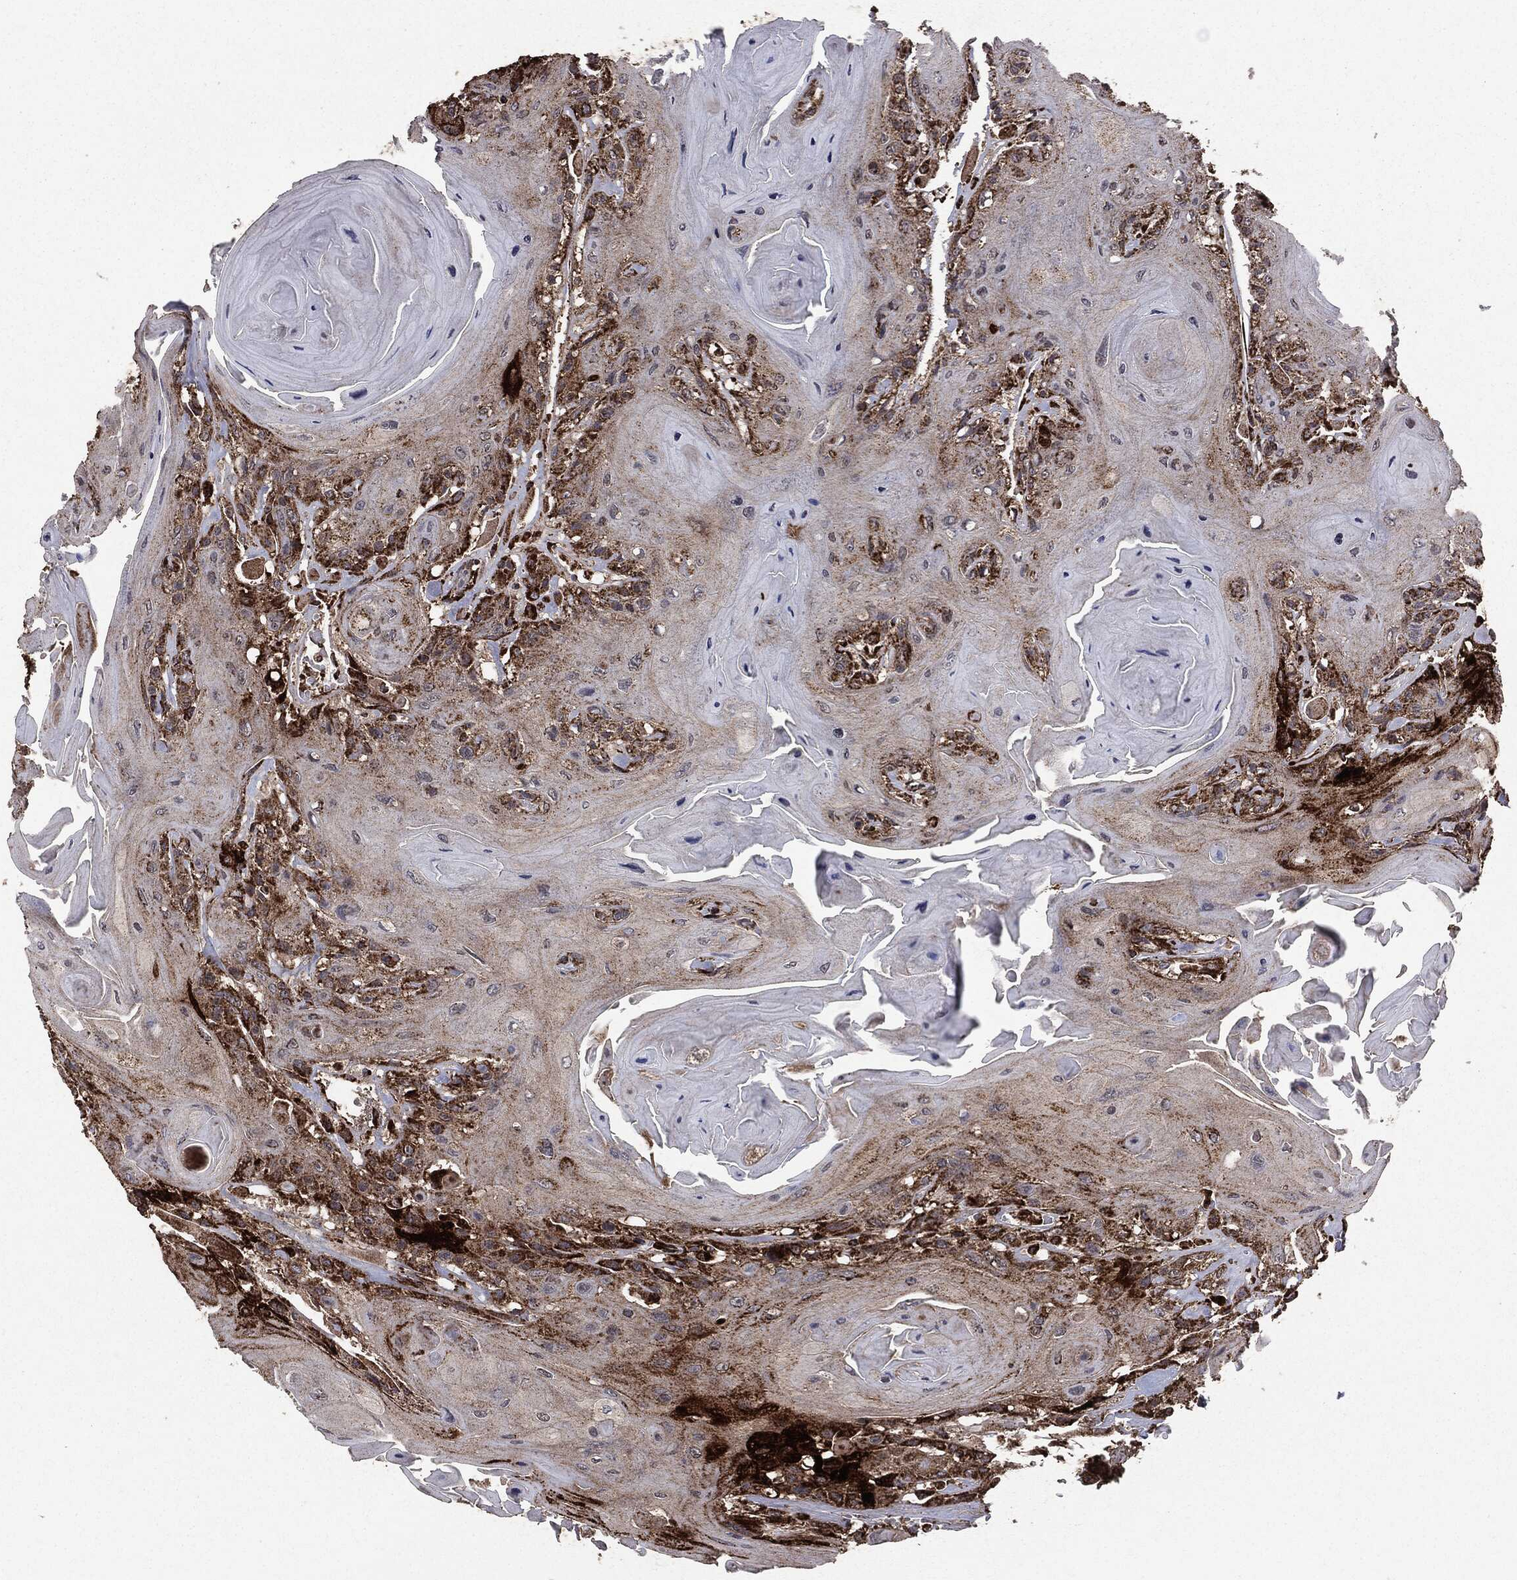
{"staining": {"intensity": "strong", "quantity": "25%-75%", "location": "cytoplasmic/membranous"}, "tissue": "head and neck cancer", "cell_type": "Tumor cells", "image_type": "cancer", "snomed": [{"axis": "morphology", "description": "Squamous cell carcinoma, NOS"}, {"axis": "topography", "description": "Head-Neck"}], "caption": "Human head and neck cancer (squamous cell carcinoma) stained with a brown dye displays strong cytoplasmic/membranous positive positivity in about 25%-75% of tumor cells.", "gene": "MAP2K1", "patient": {"sex": "female", "age": 59}}